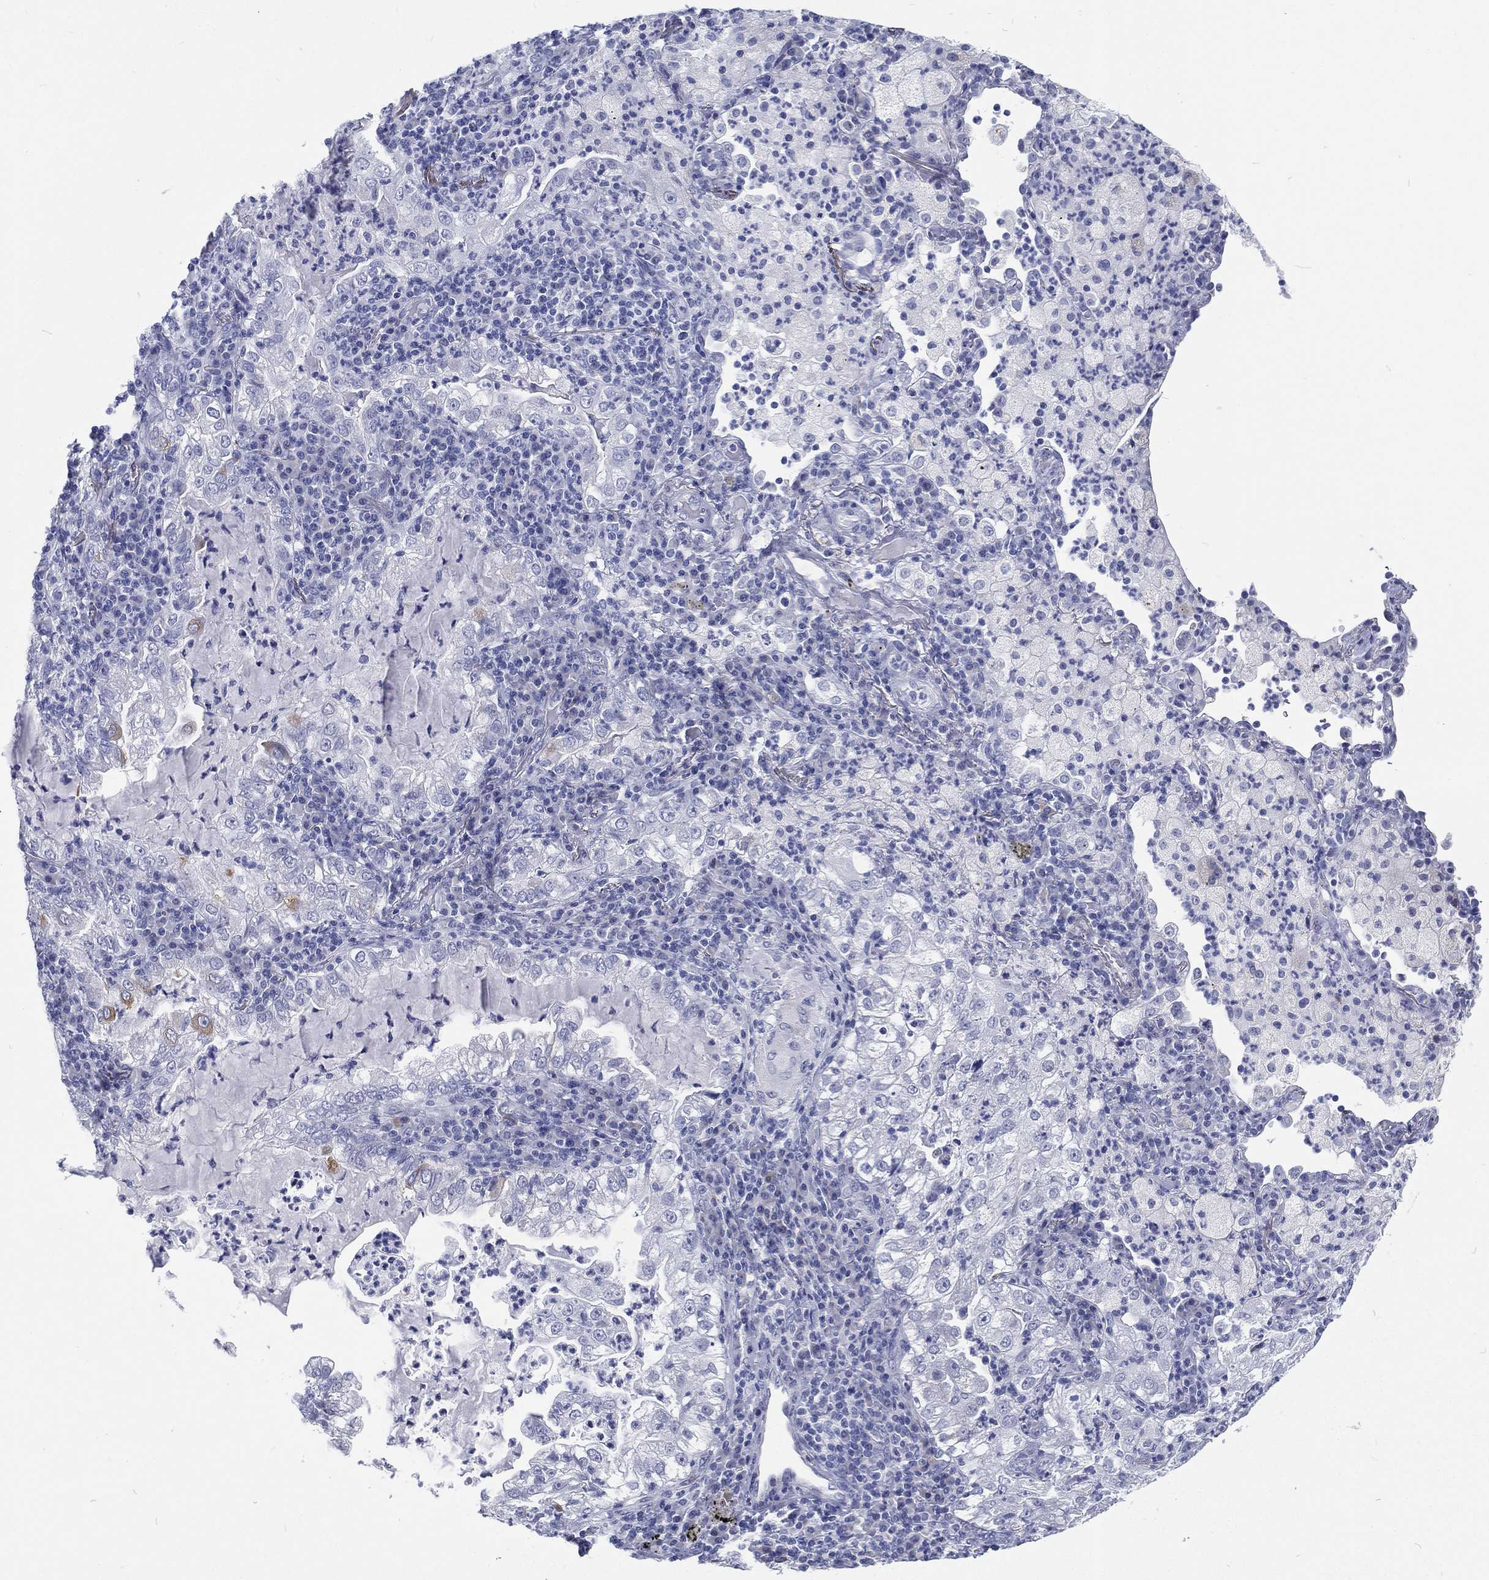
{"staining": {"intensity": "negative", "quantity": "none", "location": "none"}, "tissue": "lung cancer", "cell_type": "Tumor cells", "image_type": "cancer", "snomed": [{"axis": "morphology", "description": "Adenocarcinoma, NOS"}, {"axis": "topography", "description": "Lung"}], "caption": "Immunohistochemistry (IHC) image of neoplastic tissue: adenocarcinoma (lung) stained with DAB reveals no significant protein positivity in tumor cells.", "gene": "RSPH4A", "patient": {"sex": "female", "age": 73}}